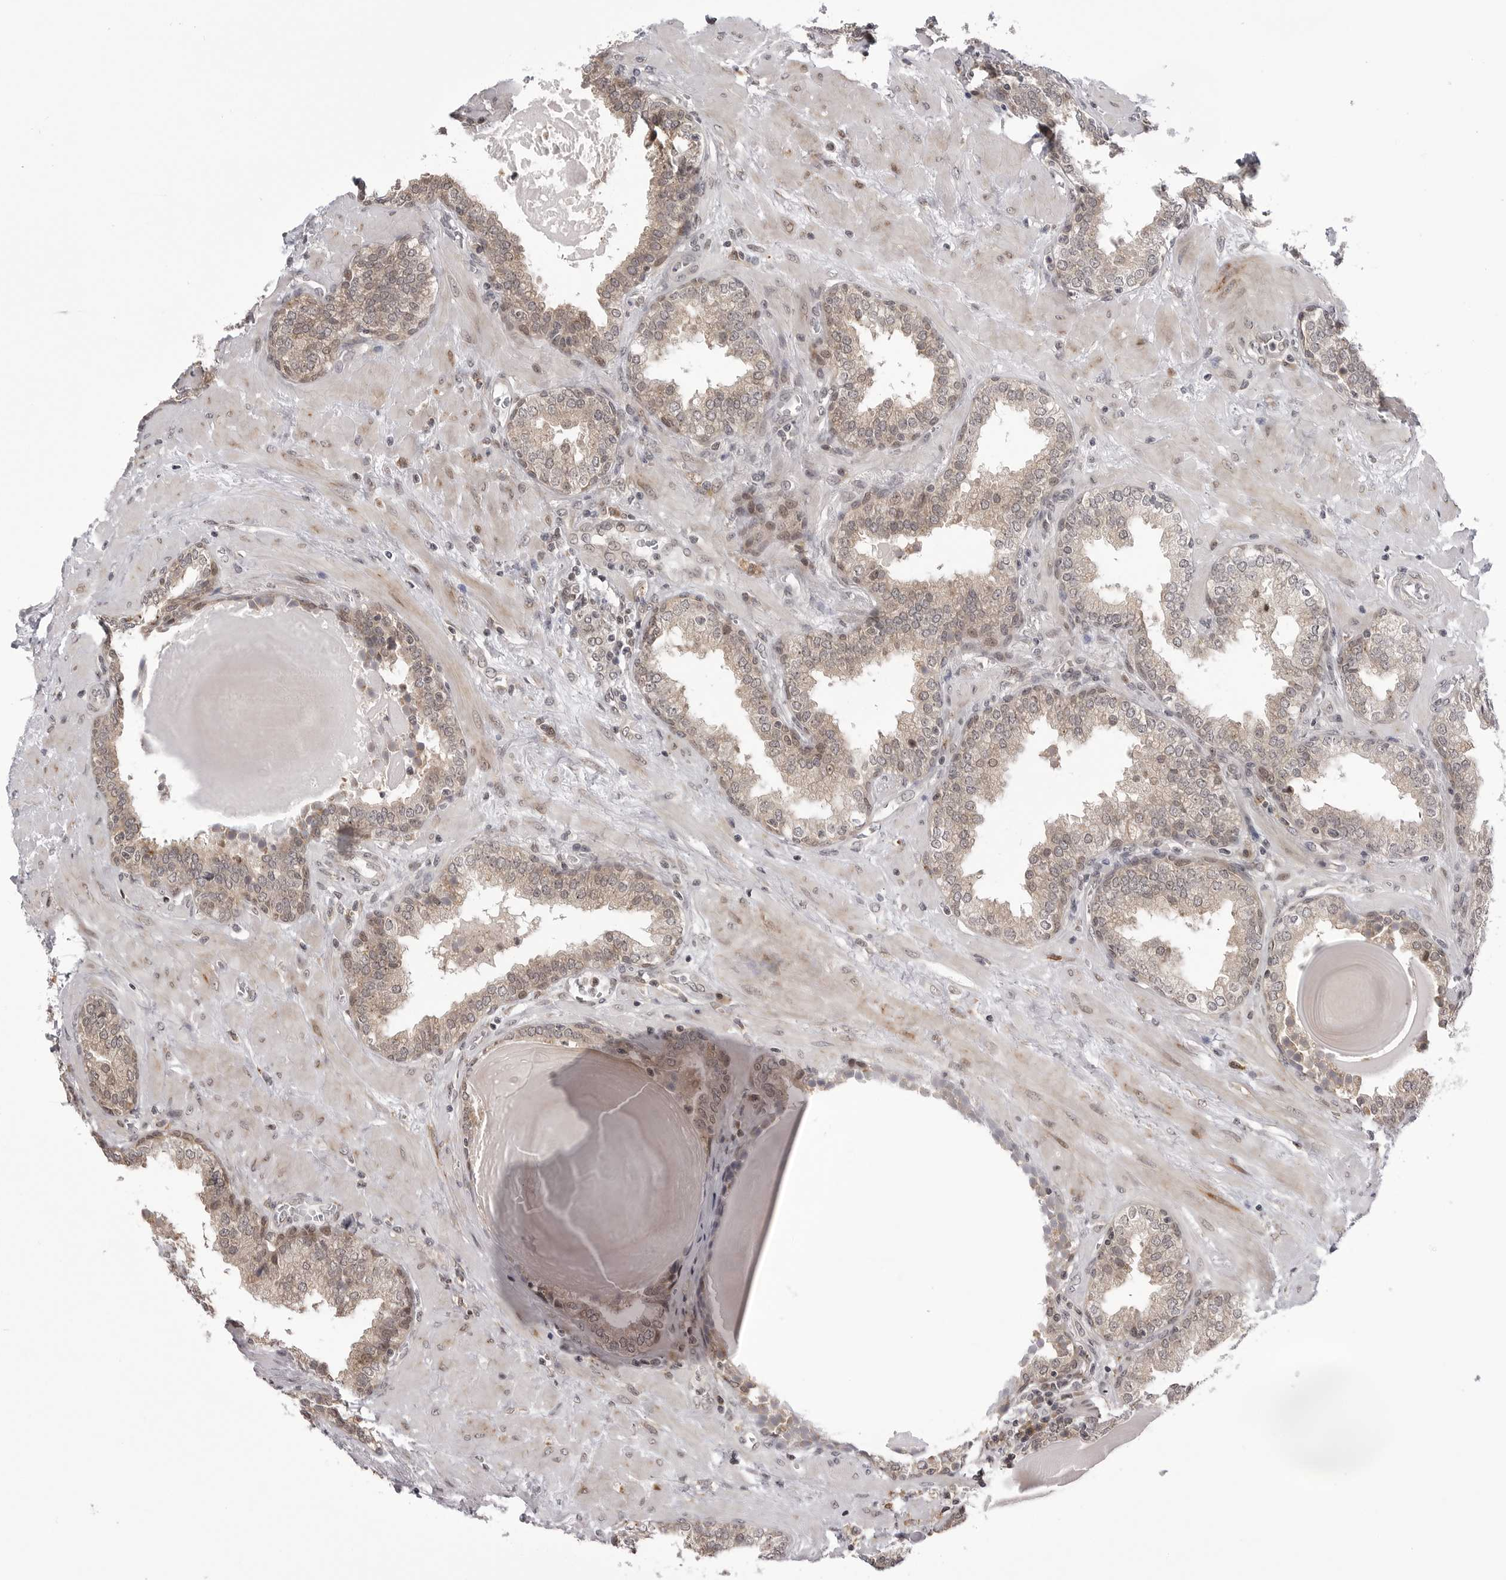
{"staining": {"intensity": "moderate", "quantity": "25%-75%", "location": "cytoplasmic/membranous"}, "tissue": "prostate", "cell_type": "Glandular cells", "image_type": "normal", "snomed": [{"axis": "morphology", "description": "Normal tissue, NOS"}, {"axis": "topography", "description": "Prostate"}], "caption": "Prostate stained with DAB immunohistochemistry (IHC) demonstrates medium levels of moderate cytoplasmic/membranous expression in approximately 25%-75% of glandular cells.", "gene": "PTK2B", "patient": {"sex": "male", "age": 51}}